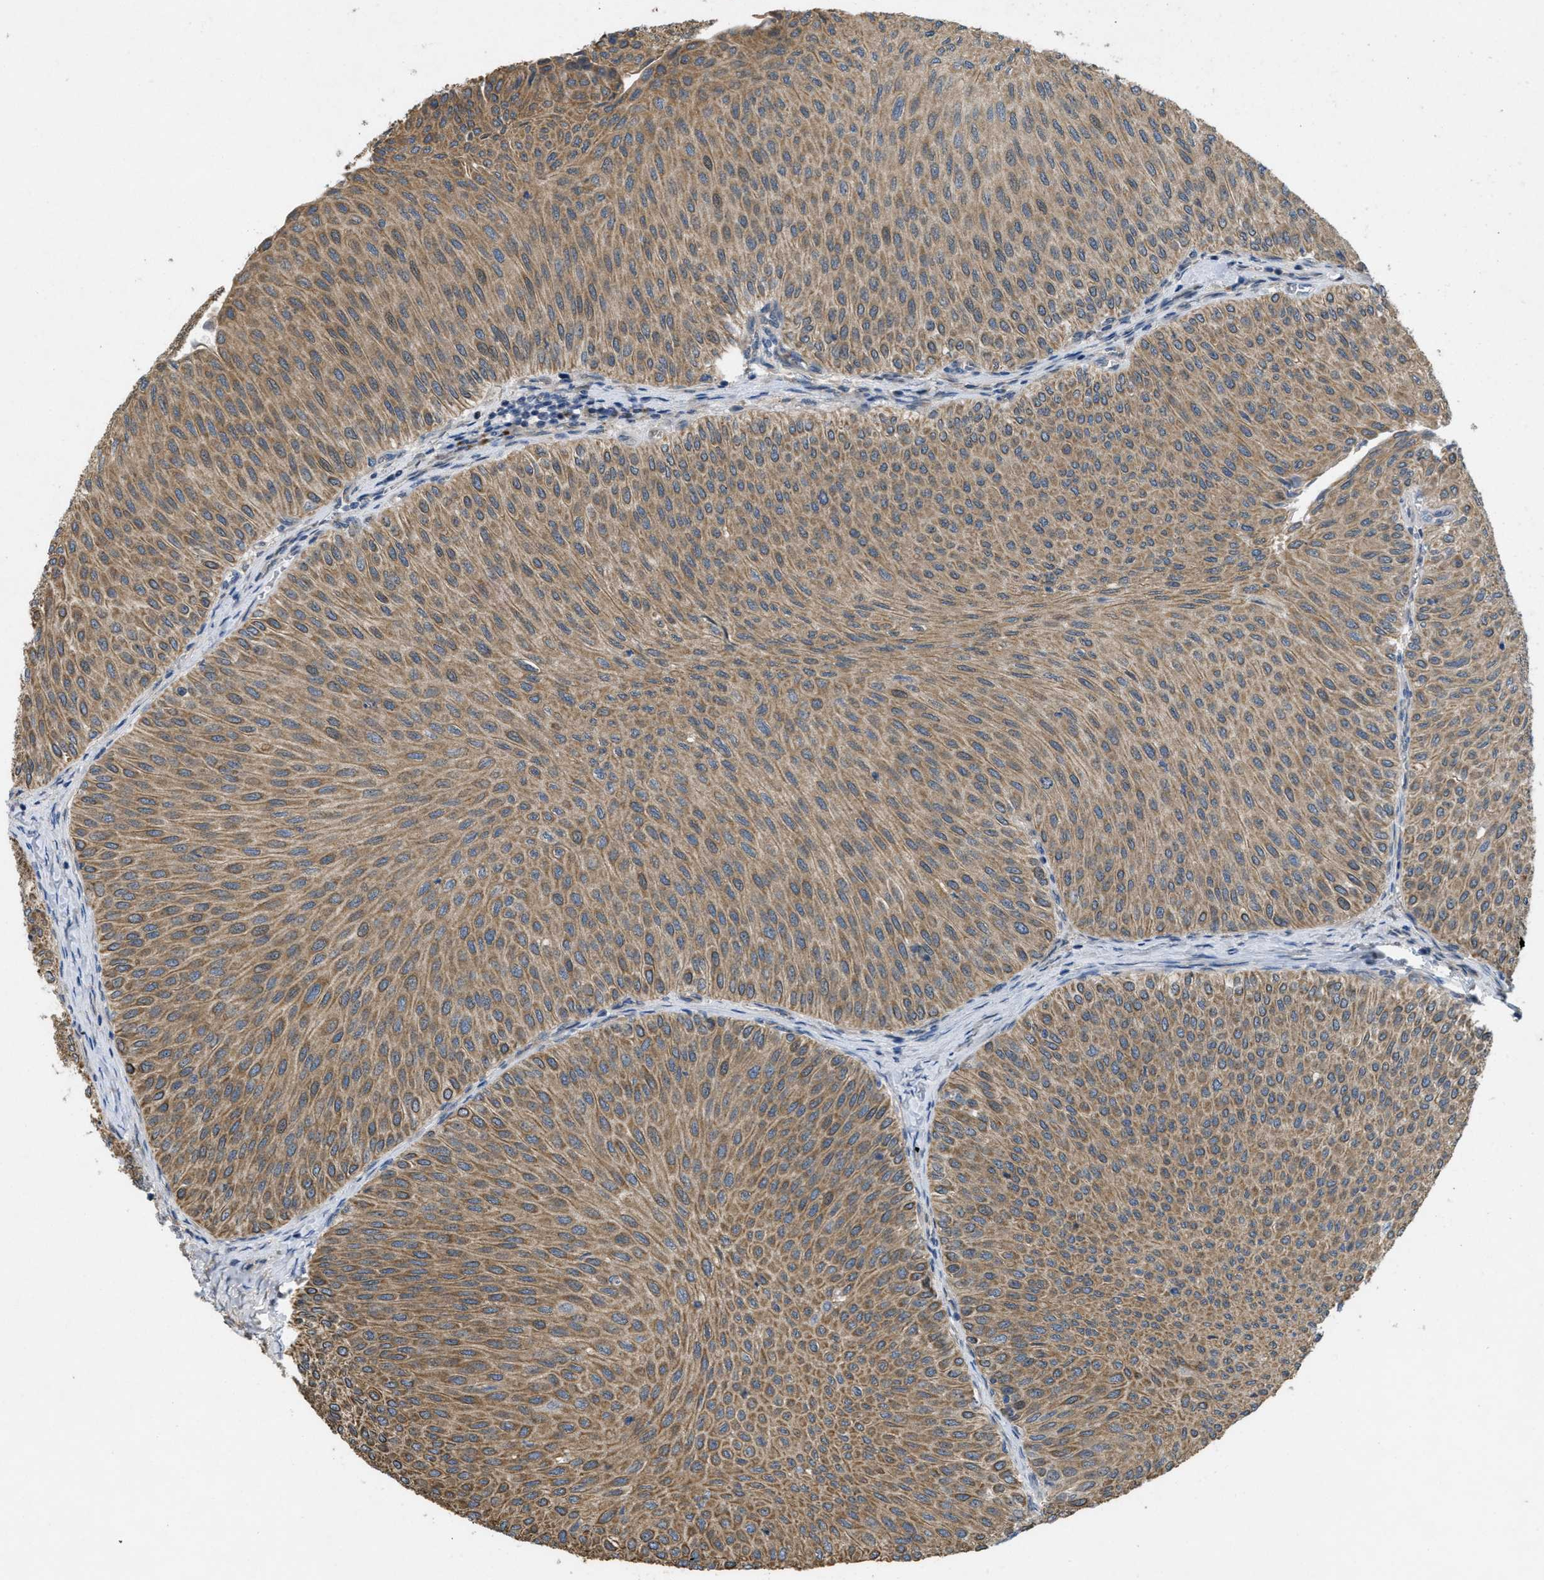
{"staining": {"intensity": "moderate", "quantity": ">75%", "location": "cytoplasmic/membranous"}, "tissue": "urothelial cancer", "cell_type": "Tumor cells", "image_type": "cancer", "snomed": [{"axis": "morphology", "description": "Urothelial carcinoma, Low grade"}, {"axis": "topography", "description": "Urinary bladder"}], "caption": "The photomicrograph reveals a brown stain indicating the presence of a protein in the cytoplasmic/membranous of tumor cells in urothelial carcinoma (low-grade).", "gene": "IFNLR1", "patient": {"sex": "male", "age": 78}}